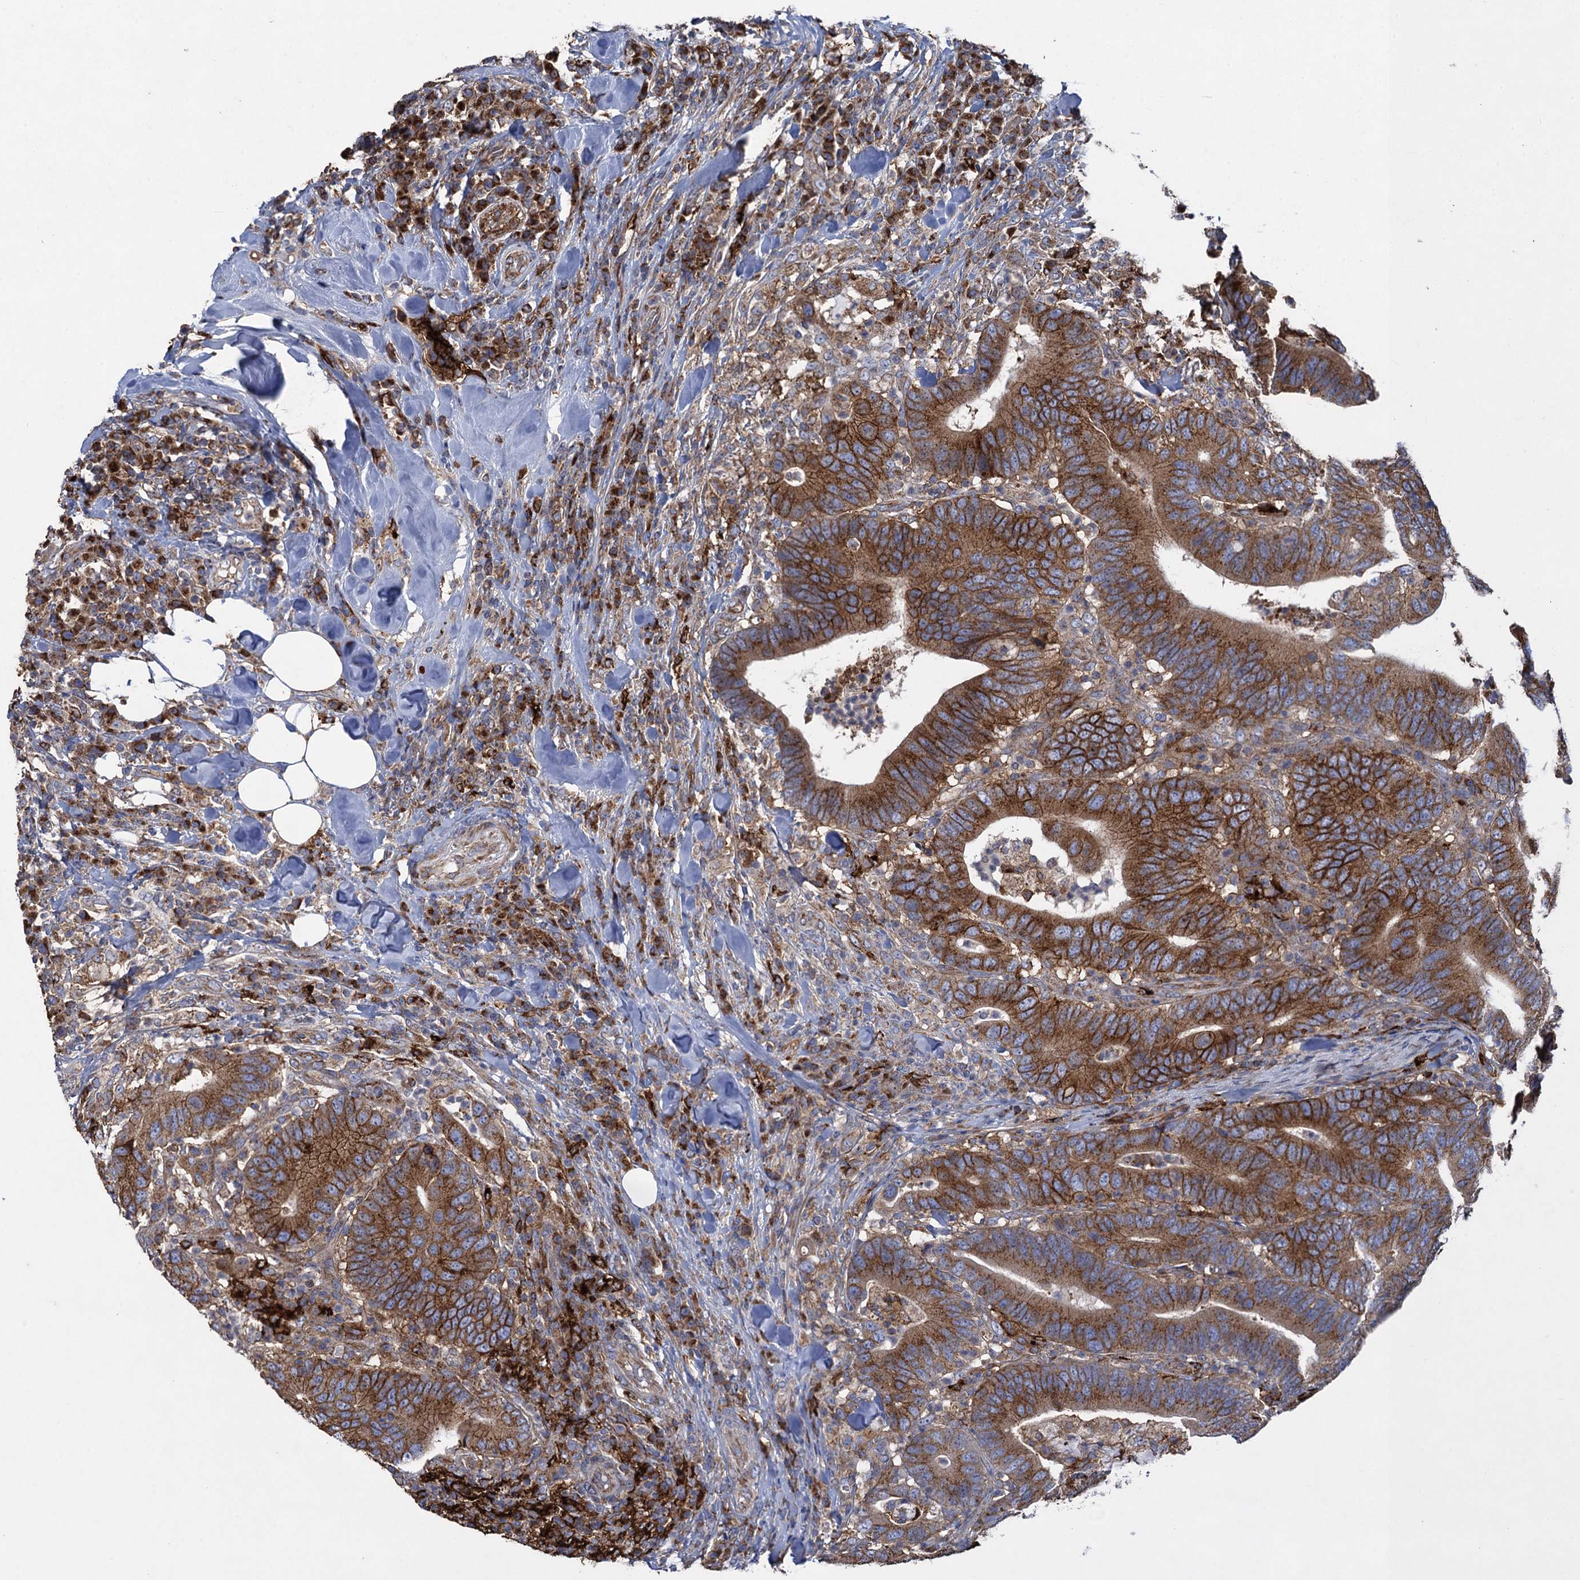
{"staining": {"intensity": "moderate", "quantity": ">75%", "location": "cytoplasmic/membranous"}, "tissue": "colorectal cancer", "cell_type": "Tumor cells", "image_type": "cancer", "snomed": [{"axis": "morphology", "description": "Adenocarcinoma, NOS"}, {"axis": "topography", "description": "Colon"}], "caption": "This histopathology image displays colorectal cancer (adenocarcinoma) stained with immunohistochemistry (IHC) to label a protein in brown. The cytoplasmic/membranous of tumor cells show moderate positivity for the protein. Nuclei are counter-stained blue.", "gene": "TXNDC11", "patient": {"sex": "female", "age": 66}}